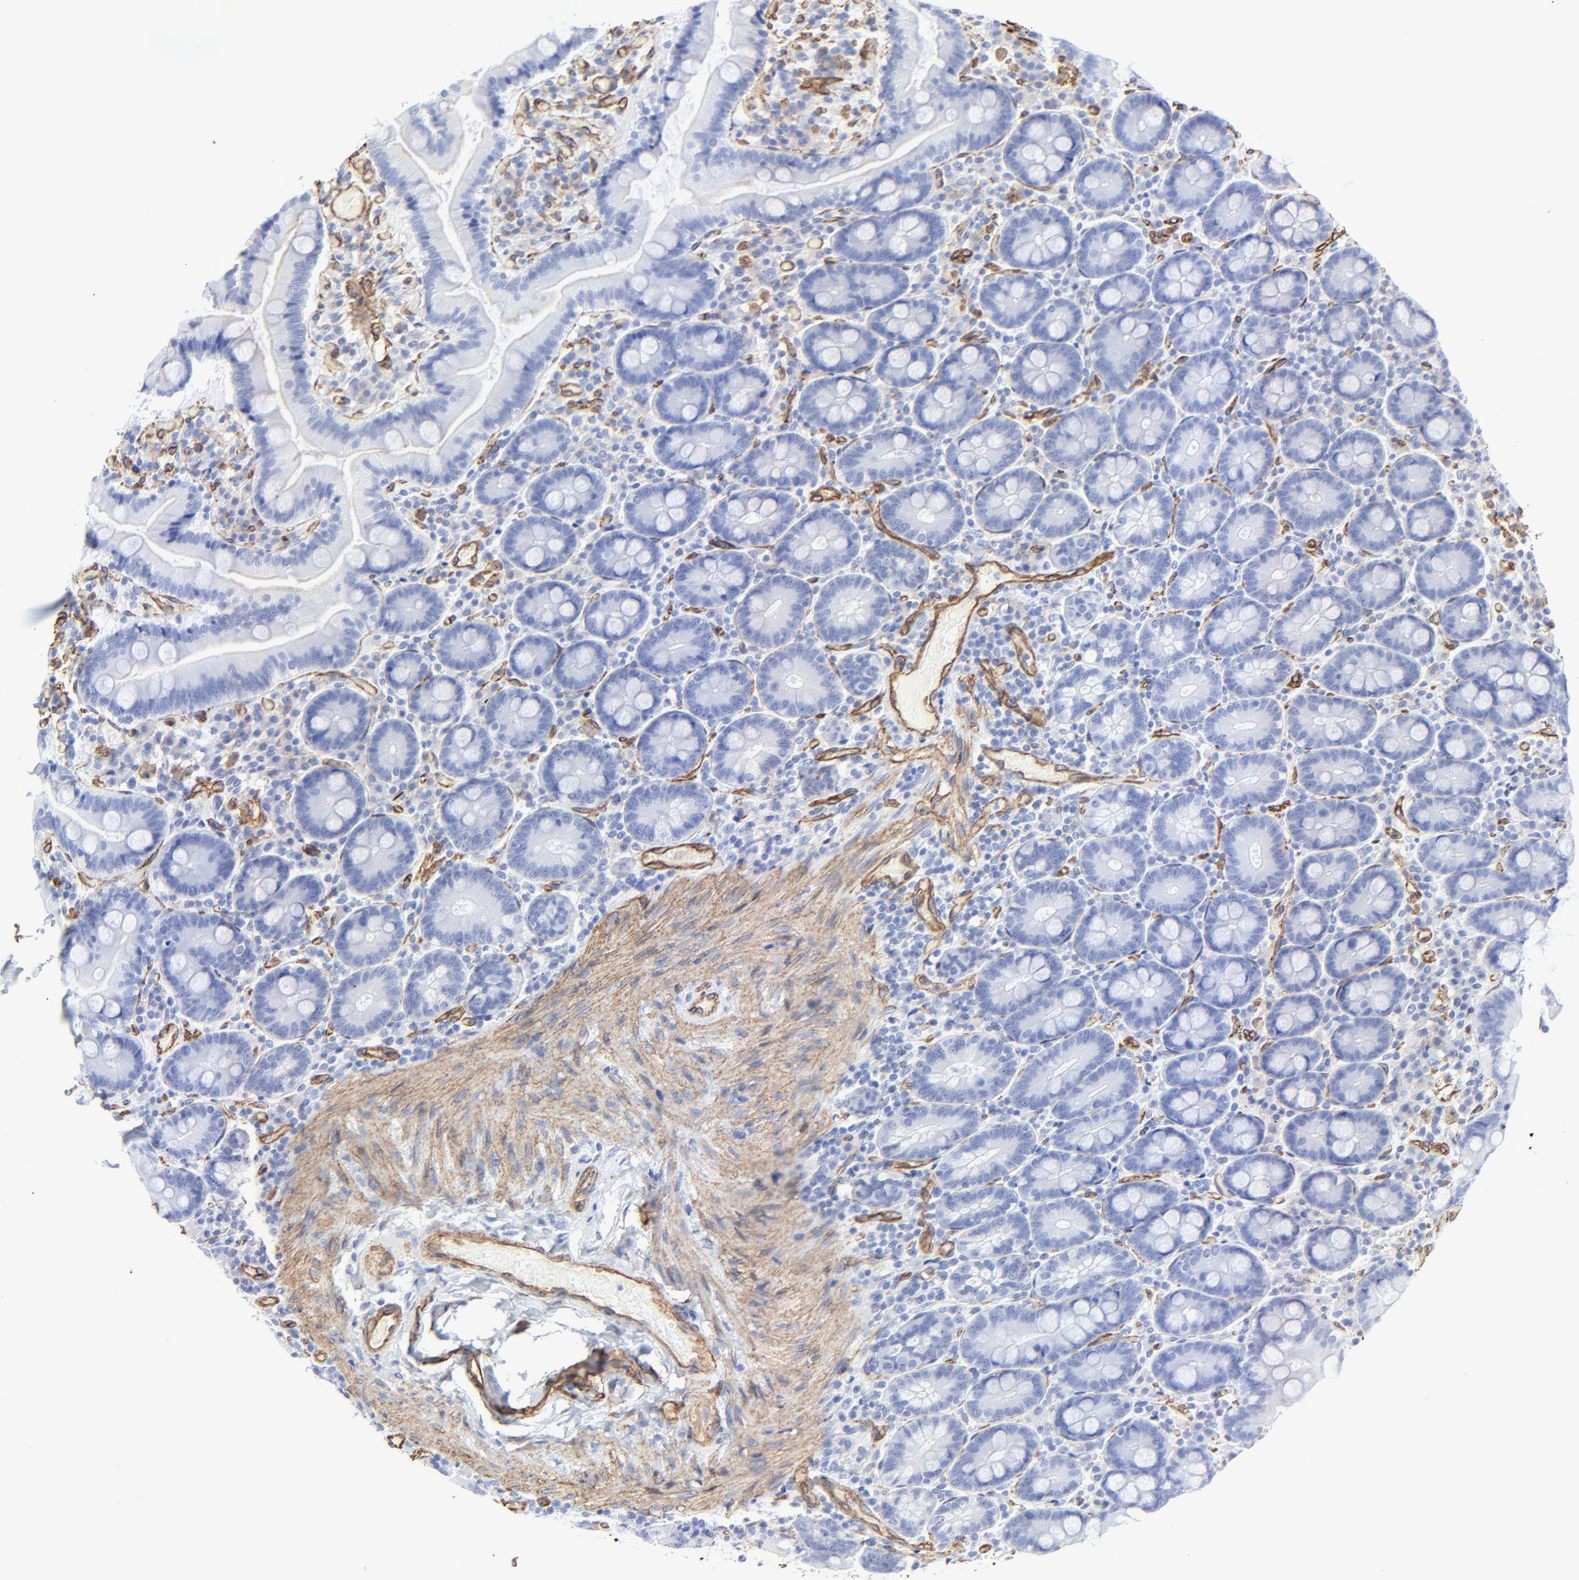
{"staining": {"intensity": "negative", "quantity": "none", "location": "none"}, "tissue": "duodenum", "cell_type": "Glandular cells", "image_type": "normal", "snomed": [{"axis": "morphology", "description": "Normal tissue, NOS"}, {"axis": "topography", "description": "Duodenum"}], "caption": "DAB (3,3'-diaminobenzidine) immunohistochemical staining of normal duodenum demonstrates no significant positivity in glandular cells.", "gene": "CAV1", "patient": {"sex": "male", "age": 66}}